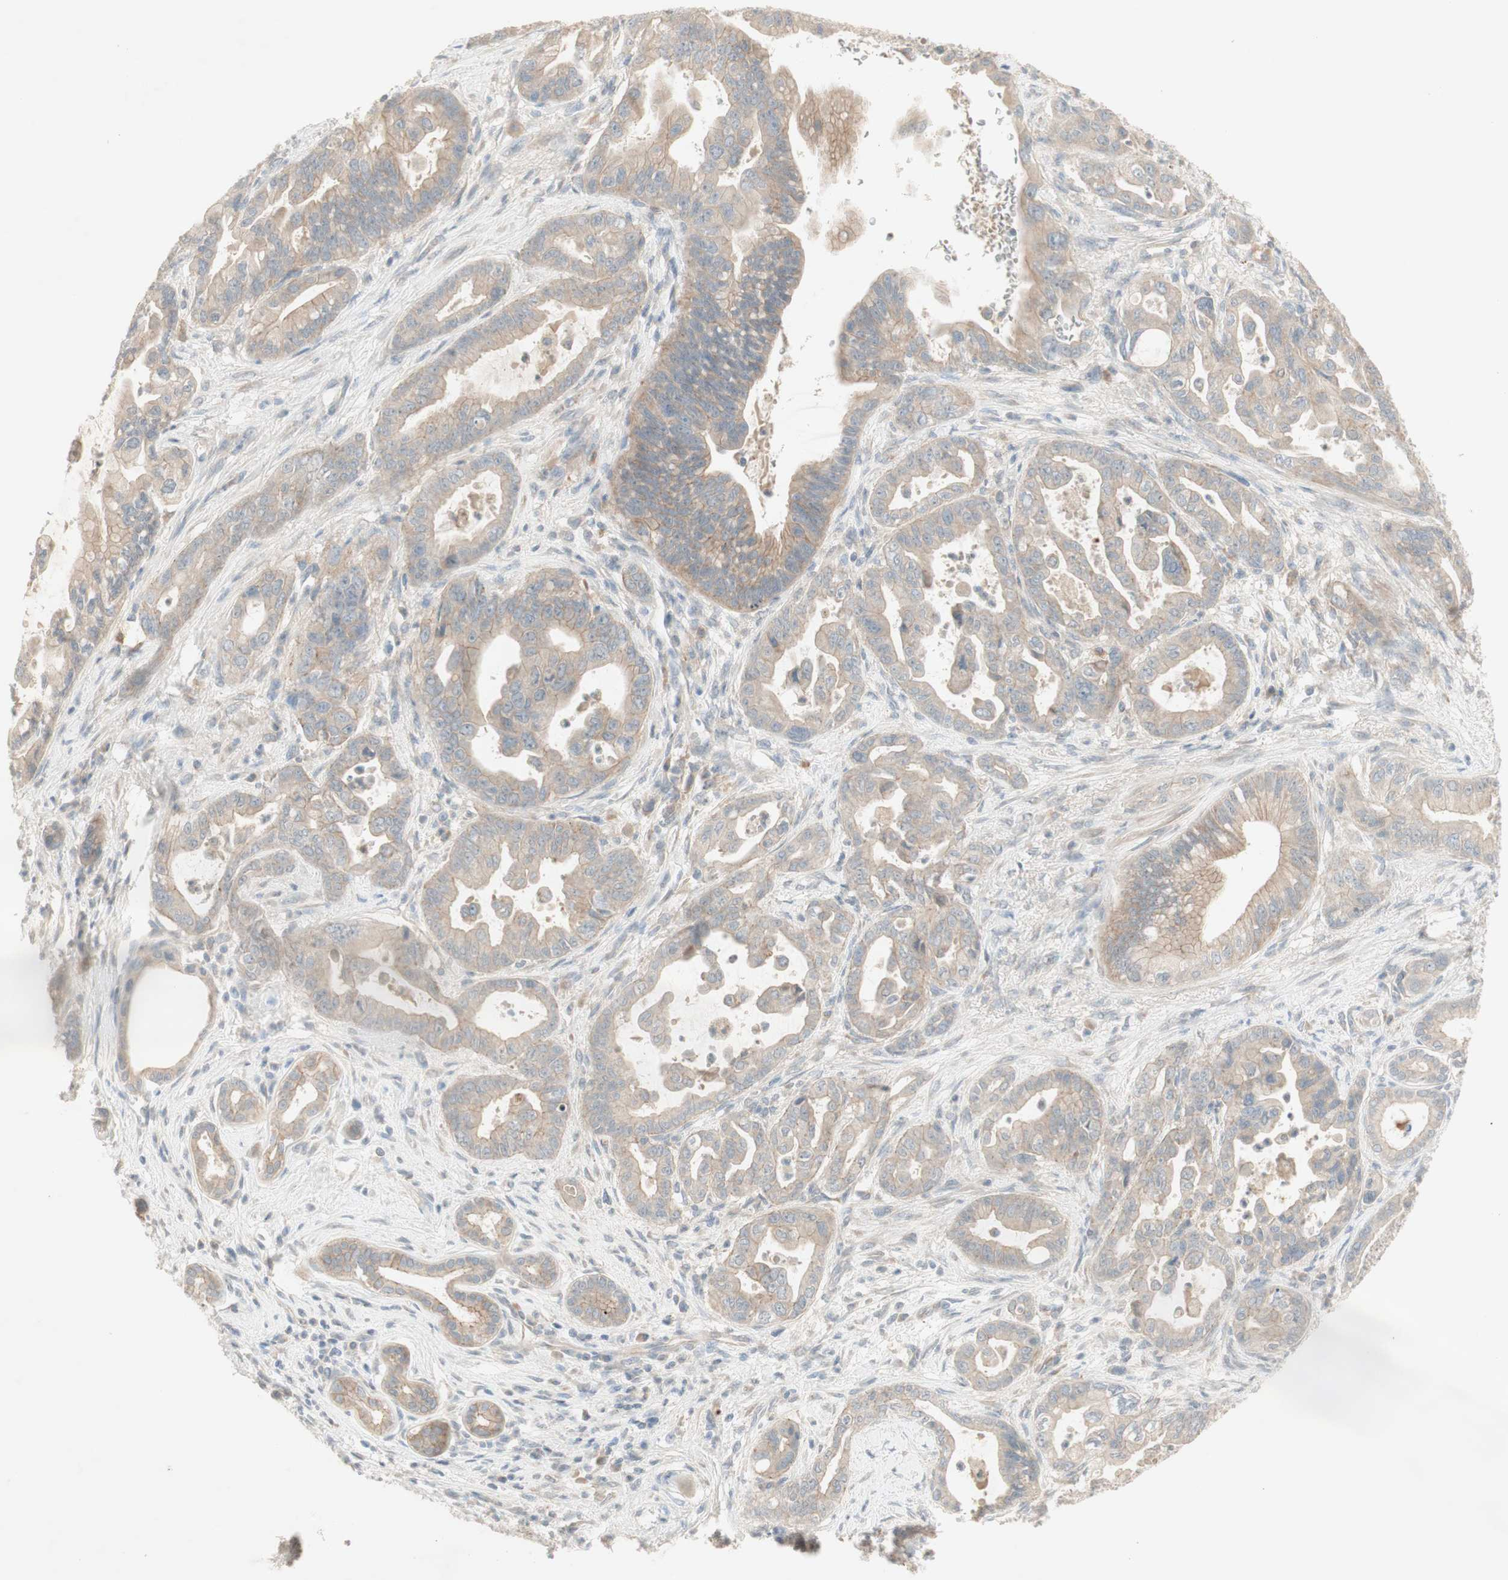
{"staining": {"intensity": "weak", "quantity": ">75%", "location": "cytoplasmic/membranous"}, "tissue": "pancreatic cancer", "cell_type": "Tumor cells", "image_type": "cancer", "snomed": [{"axis": "morphology", "description": "Adenocarcinoma, NOS"}, {"axis": "topography", "description": "Pancreas"}], "caption": "Immunohistochemical staining of pancreatic adenocarcinoma demonstrates weak cytoplasmic/membranous protein positivity in approximately >75% of tumor cells. (DAB (3,3'-diaminobenzidine) = brown stain, brightfield microscopy at high magnification).", "gene": "PTGER4", "patient": {"sex": "male", "age": 70}}